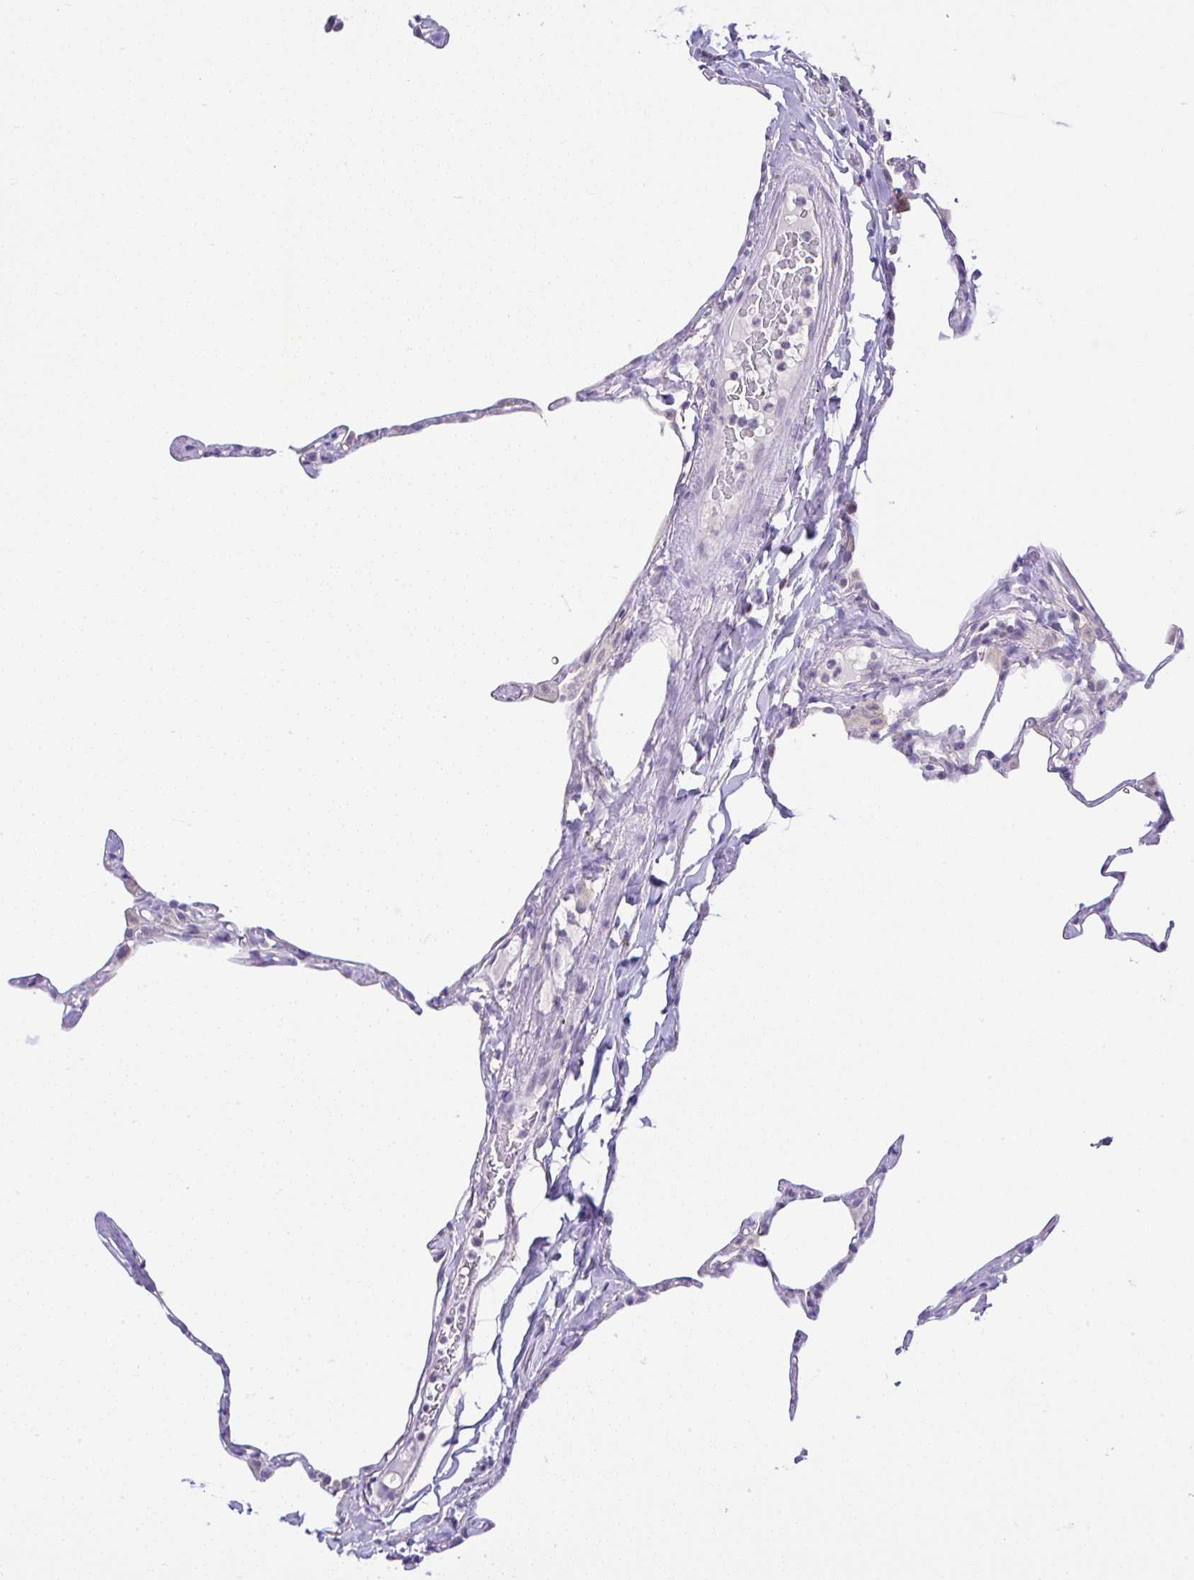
{"staining": {"intensity": "negative", "quantity": "none", "location": "none"}, "tissue": "lung", "cell_type": "Alveolar cells", "image_type": "normal", "snomed": [{"axis": "morphology", "description": "Normal tissue, NOS"}, {"axis": "topography", "description": "Lung"}], "caption": "DAB immunohistochemical staining of normal human lung demonstrates no significant expression in alveolar cells.", "gene": "CTU1", "patient": {"sex": "male", "age": 65}}